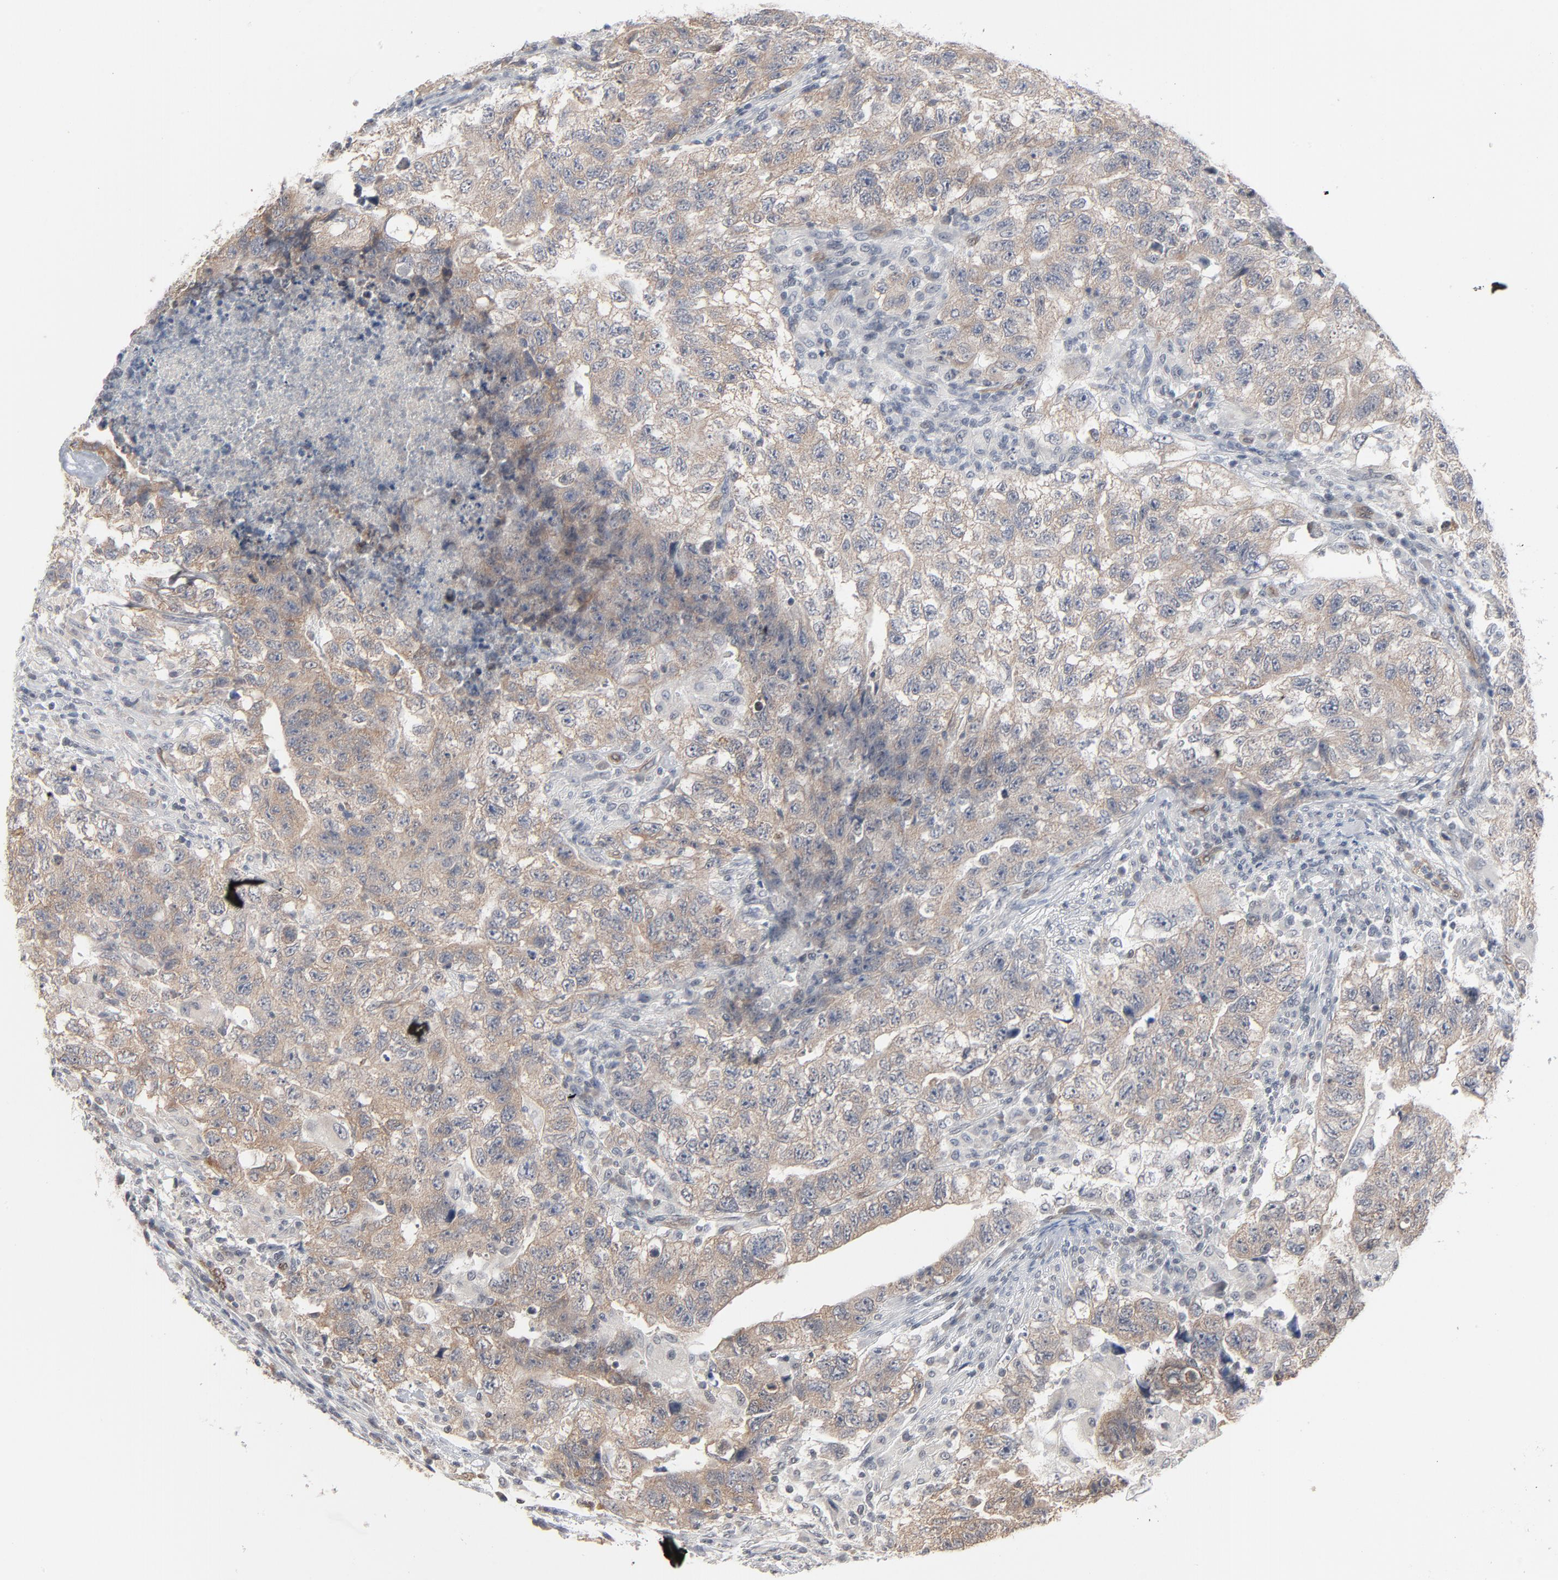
{"staining": {"intensity": "weak", "quantity": ">75%", "location": "cytoplasmic/membranous"}, "tissue": "testis cancer", "cell_type": "Tumor cells", "image_type": "cancer", "snomed": [{"axis": "morphology", "description": "Carcinoma, Embryonal, NOS"}, {"axis": "topography", "description": "Testis"}], "caption": "Testis cancer (embryonal carcinoma) stained for a protein (brown) shows weak cytoplasmic/membranous positive expression in approximately >75% of tumor cells.", "gene": "ITPR3", "patient": {"sex": "male", "age": 21}}